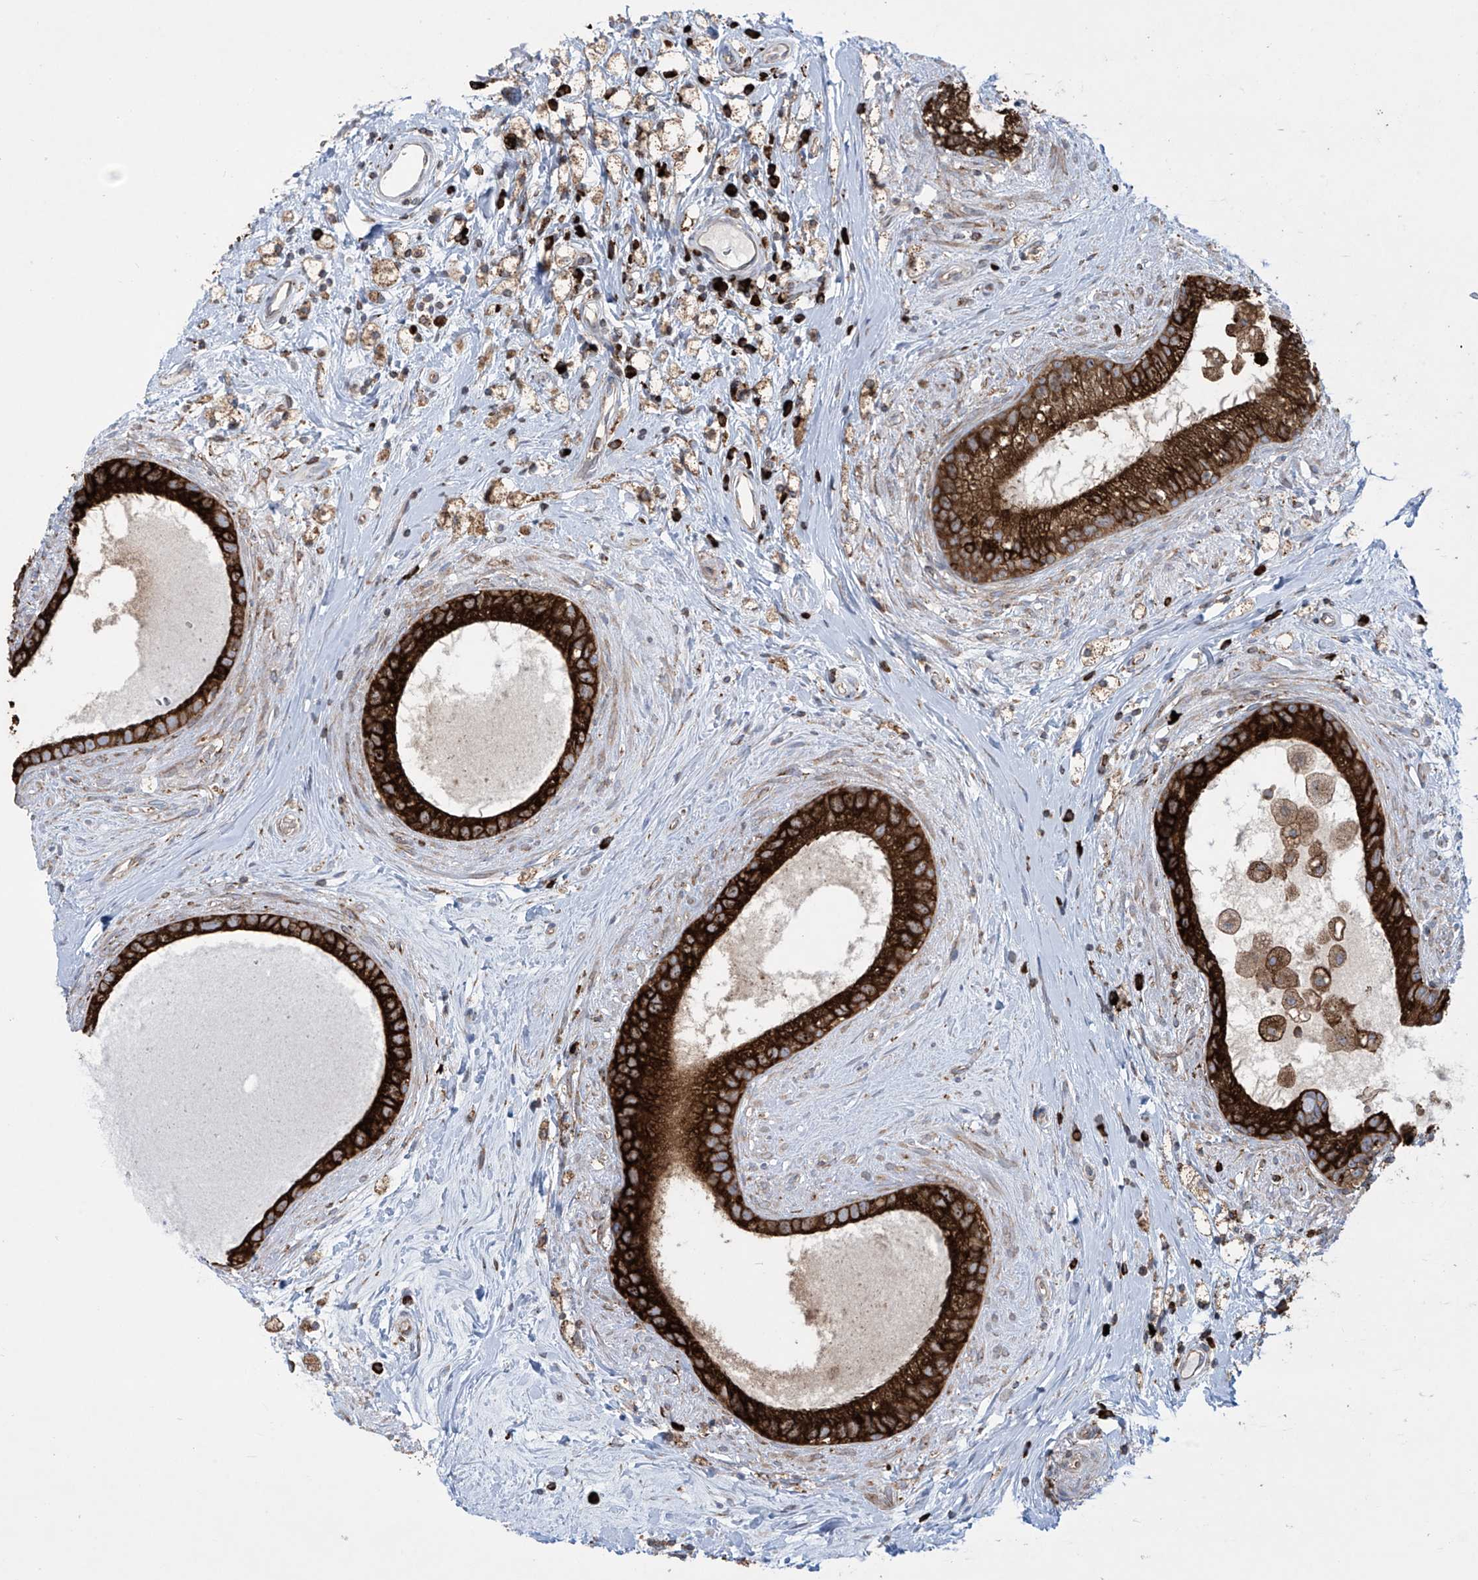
{"staining": {"intensity": "strong", "quantity": ">75%", "location": "cytoplasmic/membranous"}, "tissue": "epididymis", "cell_type": "Glandular cells", "image_type": "normal", "snomed": [{"axis": "morphology", "description": "Normal tissue, NOS"}, {"axis": "topography", "description": "Epididymis"}], "caption": "Protein analysis of normal epididymis exhibits strong cytoplasmic/membranous expression in about >75% of glandular cells. The protein of interest is stained brown, and the nuclei are stained in blue (DAB IHC with brightfield microscopy, high magnification).", "gene": "MX1", "patient": {"sex": "male", "age": 80}}